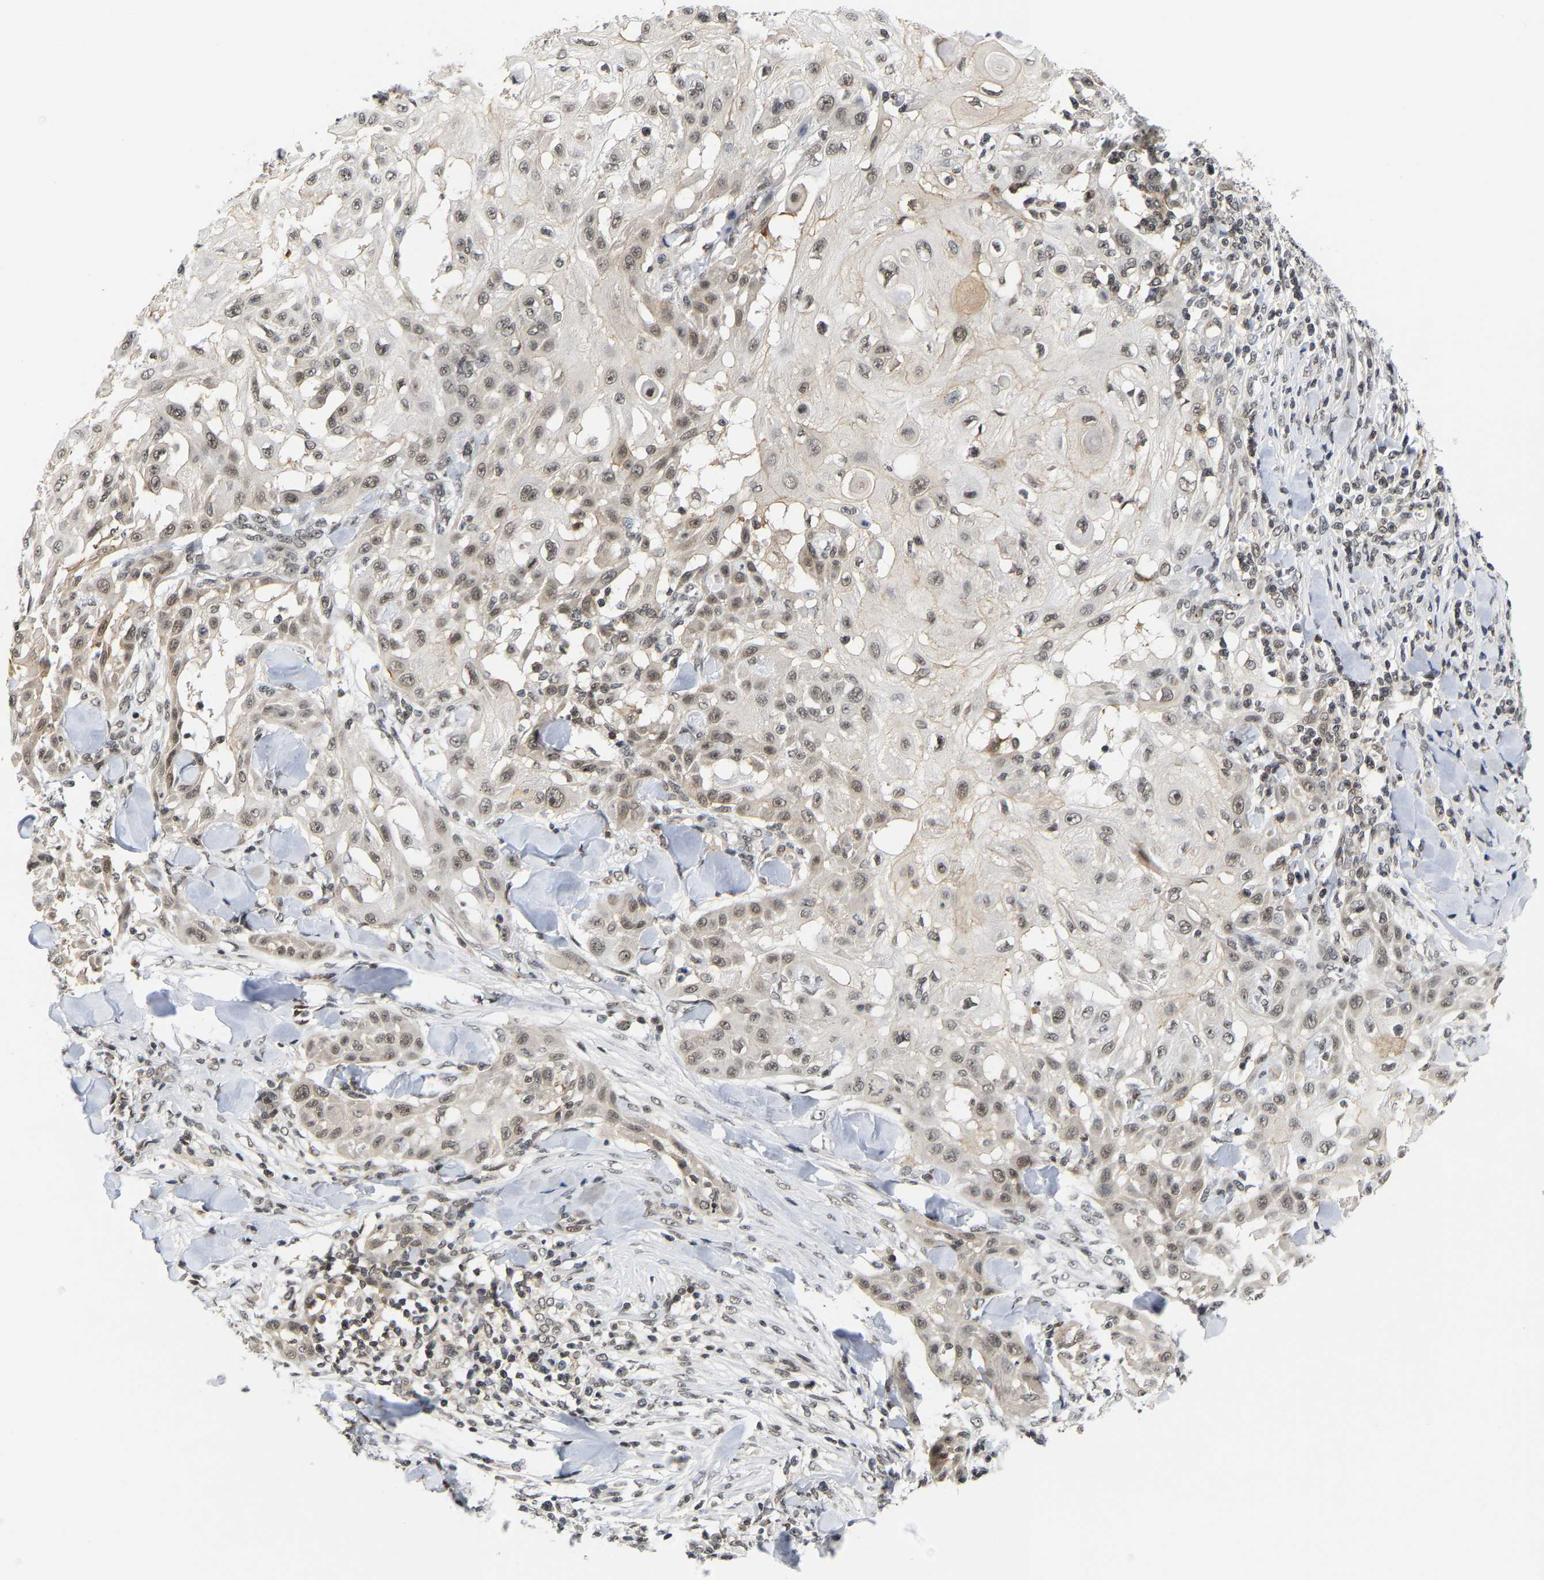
{"staining": {"intensity": "weak", "quantity": ">75%", "location": "nuclear"}, "tissue": "skin cancer", "cell_type": "Tumor cells", "image_type": "cancer", "snomed": [{"axis": "morphology", "description": "Squamous cell carcinoma, NOS"}, {"axis": "topography", "description": "Skin"}], "caption": "A photomicrograph showing weak nuclear positivity in about >75% of tumor cells in skin squamous cell carcinoma, as visualized by brown immunohistochemical staining.", "gene": "ANKRD6", "patient": {"sex": "male", "age": 24}}